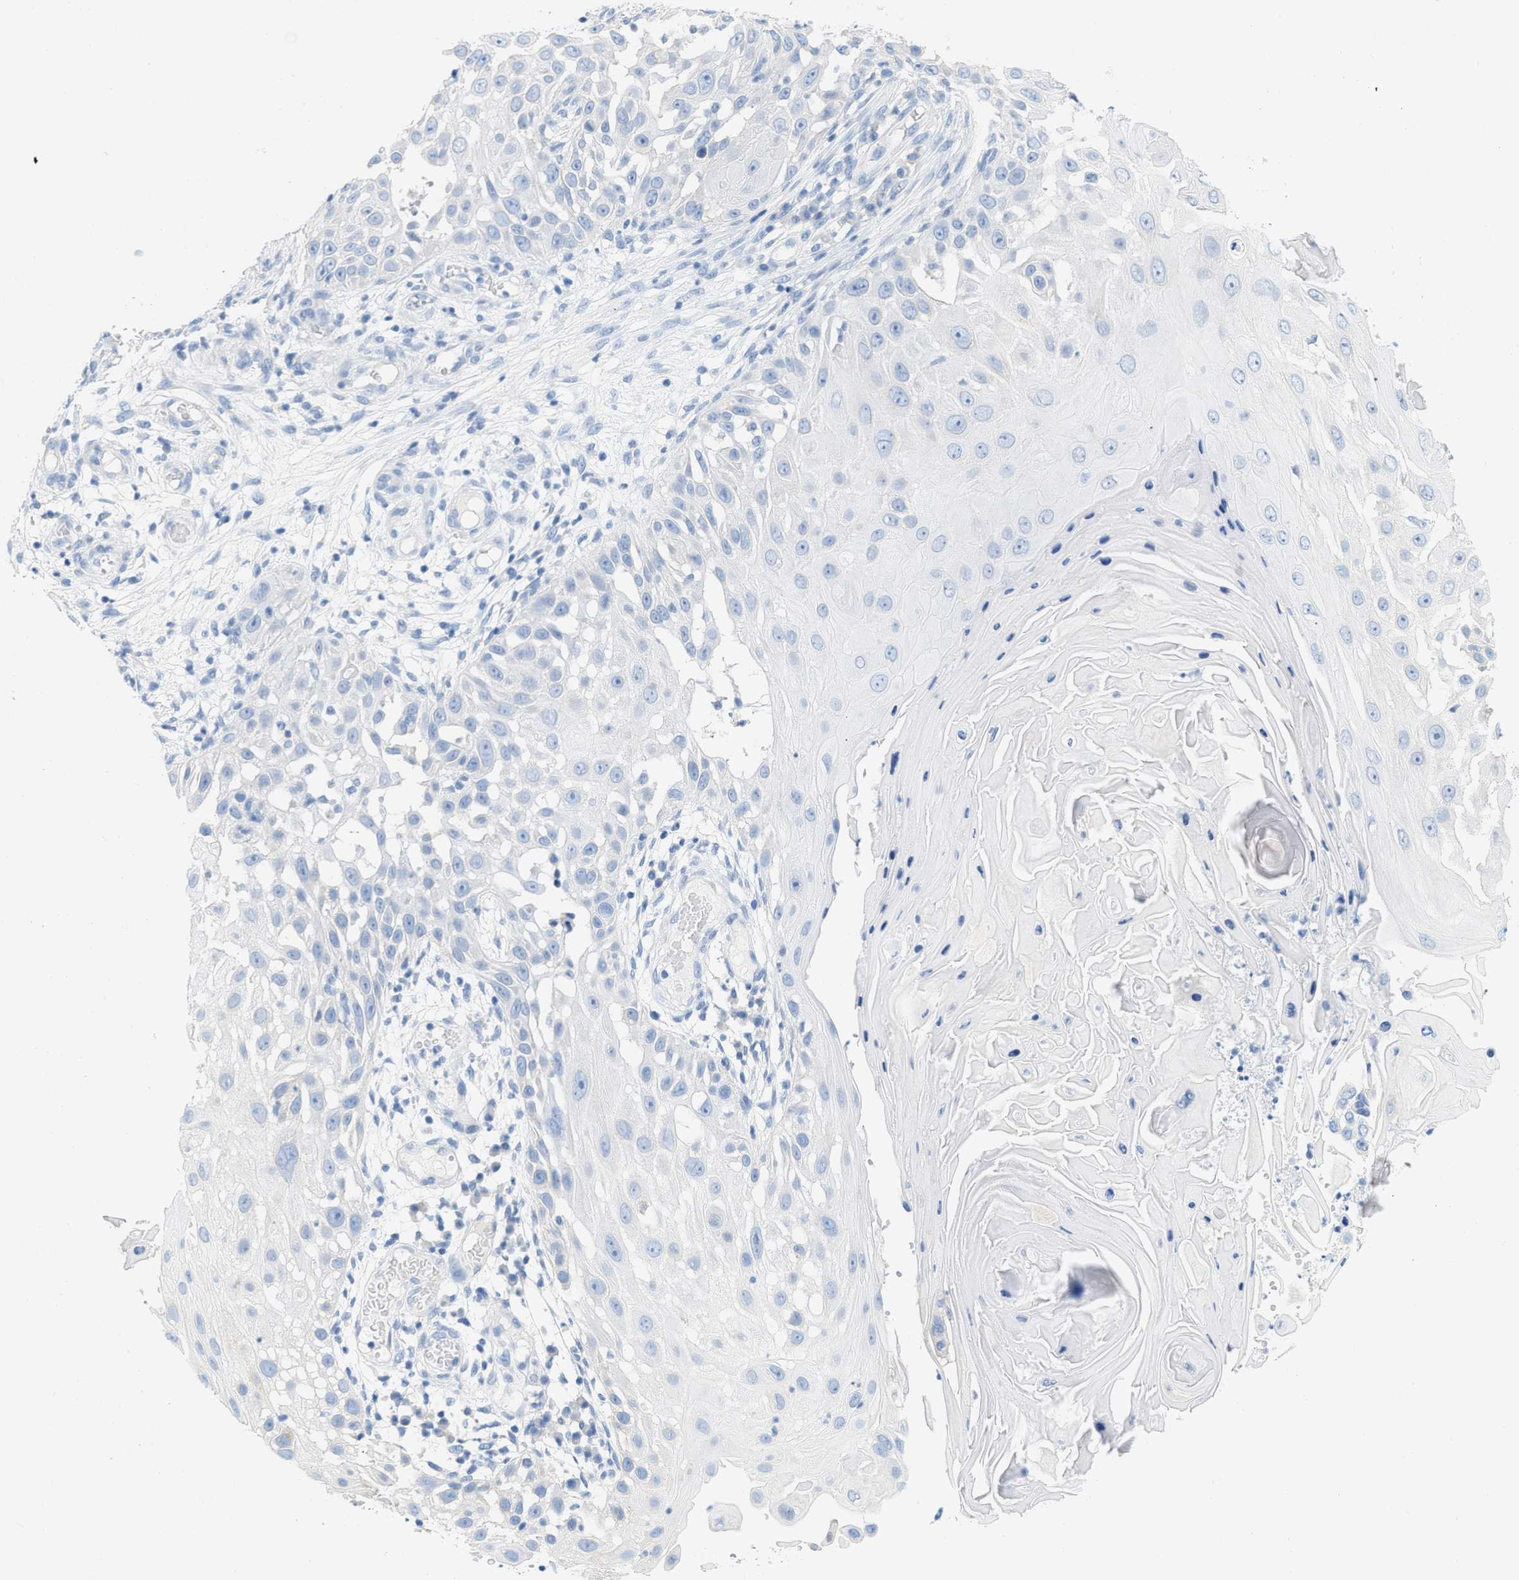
{"staining": {"intensity": "negative", "quantity": "none", "location": "none"}, "tissue": "skin cancer", "cell_type": "Tumor cells", "image_type": "cancer", "snomed": [{"axis": "morphology", "description": "Squamous cell carcinoma, NOS"}, {"axis": "topography", "description": "Skin"}], "caption": "Human skin cancer (squamous cell carcinoma) stained for a protein using IHC shows no staining in tumor cells.", "gene": "PAPPA", "patient": {"sex": "female", "age": 44}}